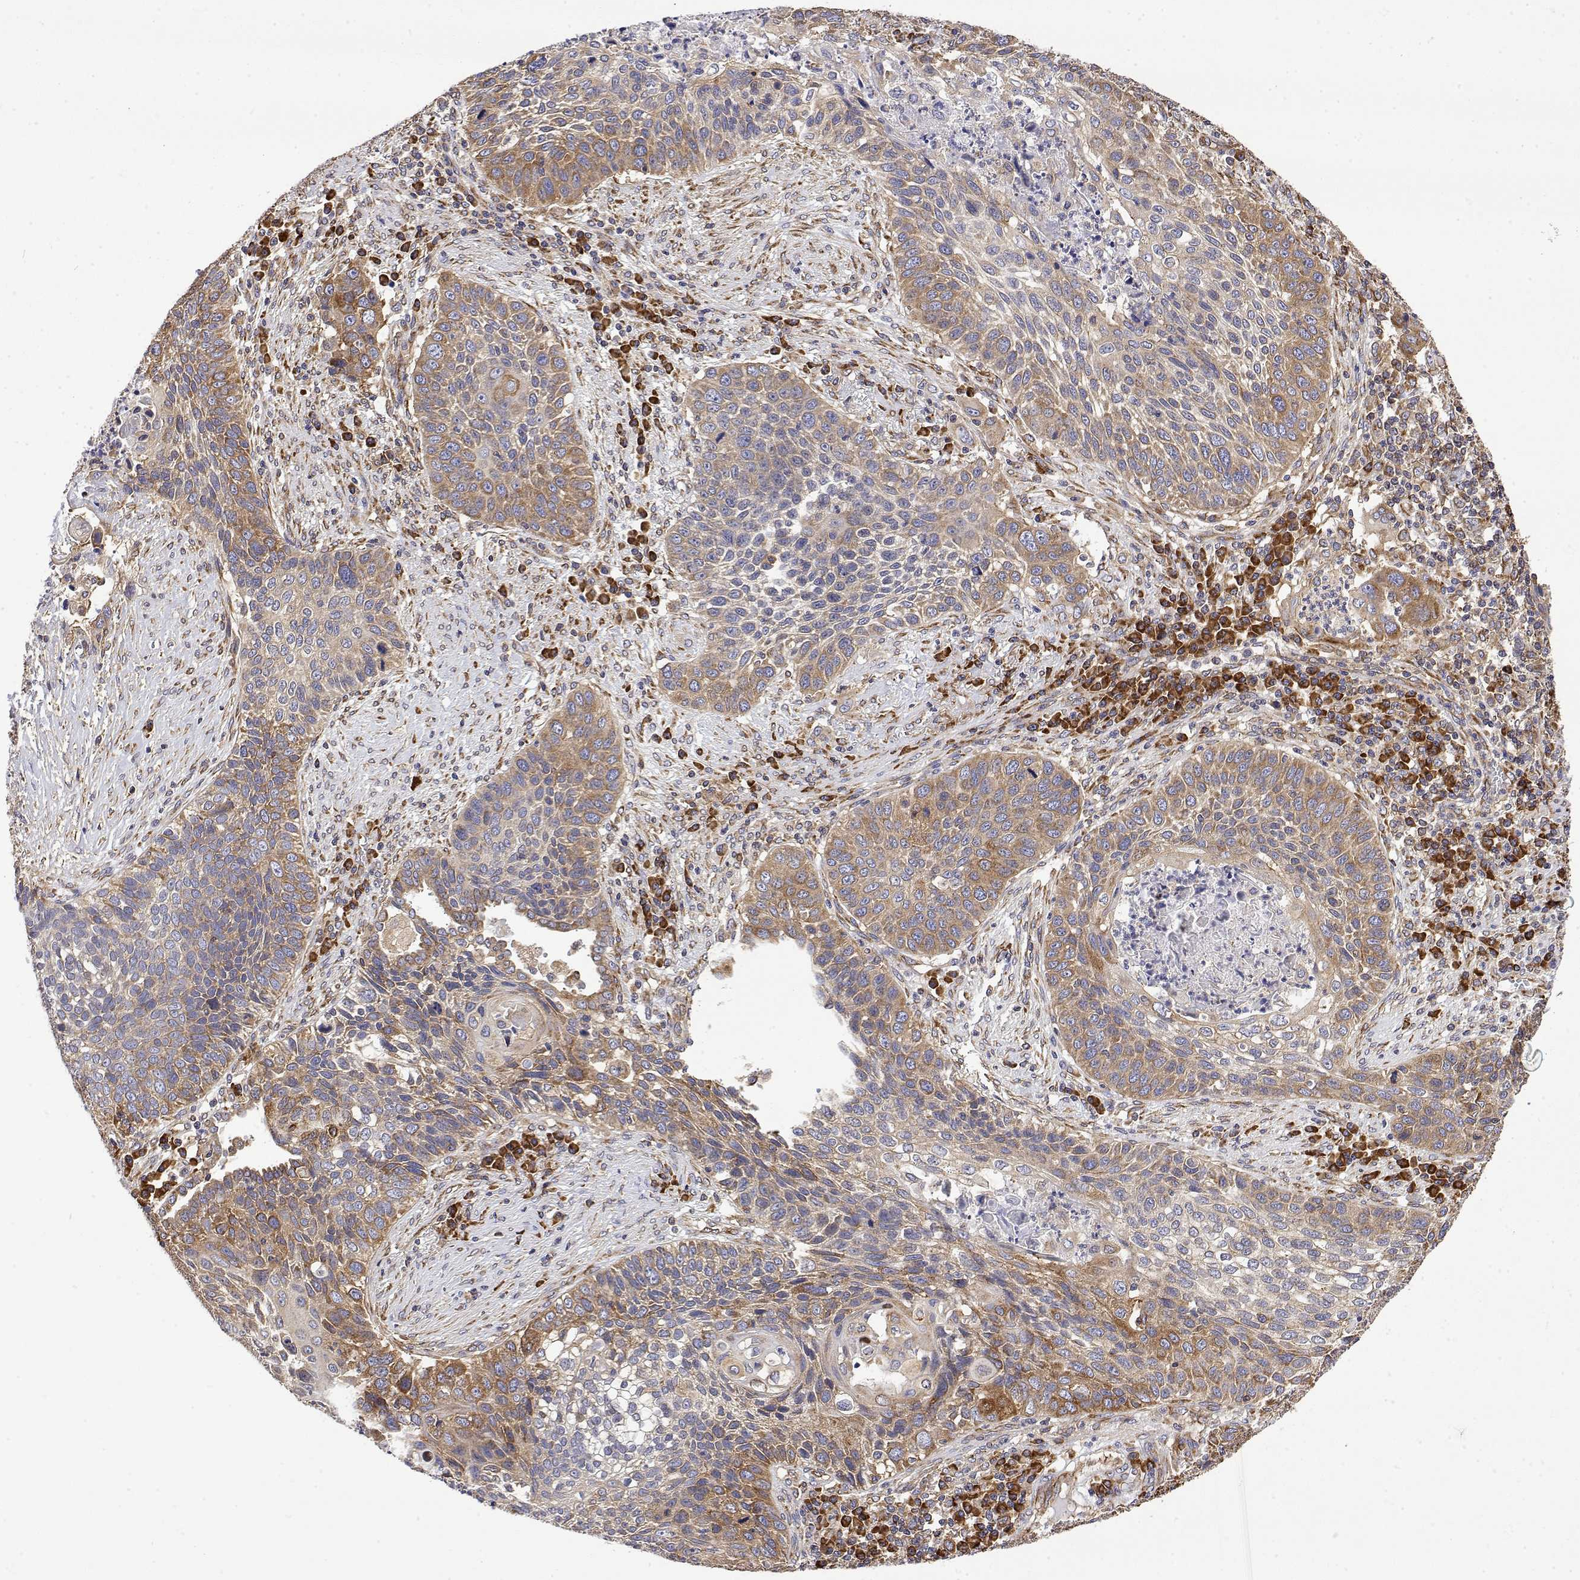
{"staining": {"intensity": "moderate", "quantity": ">75%", "location": "cytoplasmic/membranous"}, "tissue": "lung cancer", "cell_type": "Tumor cells", "image_type": "cancer", "snomed": [{"axis": "morphology", "description": "Squamous cell carcinoma, NOS"}, {"axis": "morphology", "description": "Squamous cell carcinoma, metastatic, NOS"}, {"axis": "topography", "description": "Lung"}, {"axis": "topography", "description": "Pleura, NOS"}], "caption": "Tumor cells exhibit moderate cytoplasmic/membranous staining in approximately >75% of cells in lung cancer.", "gene": "EEF1G", "patient": {"sex": "male", "age": 72}}